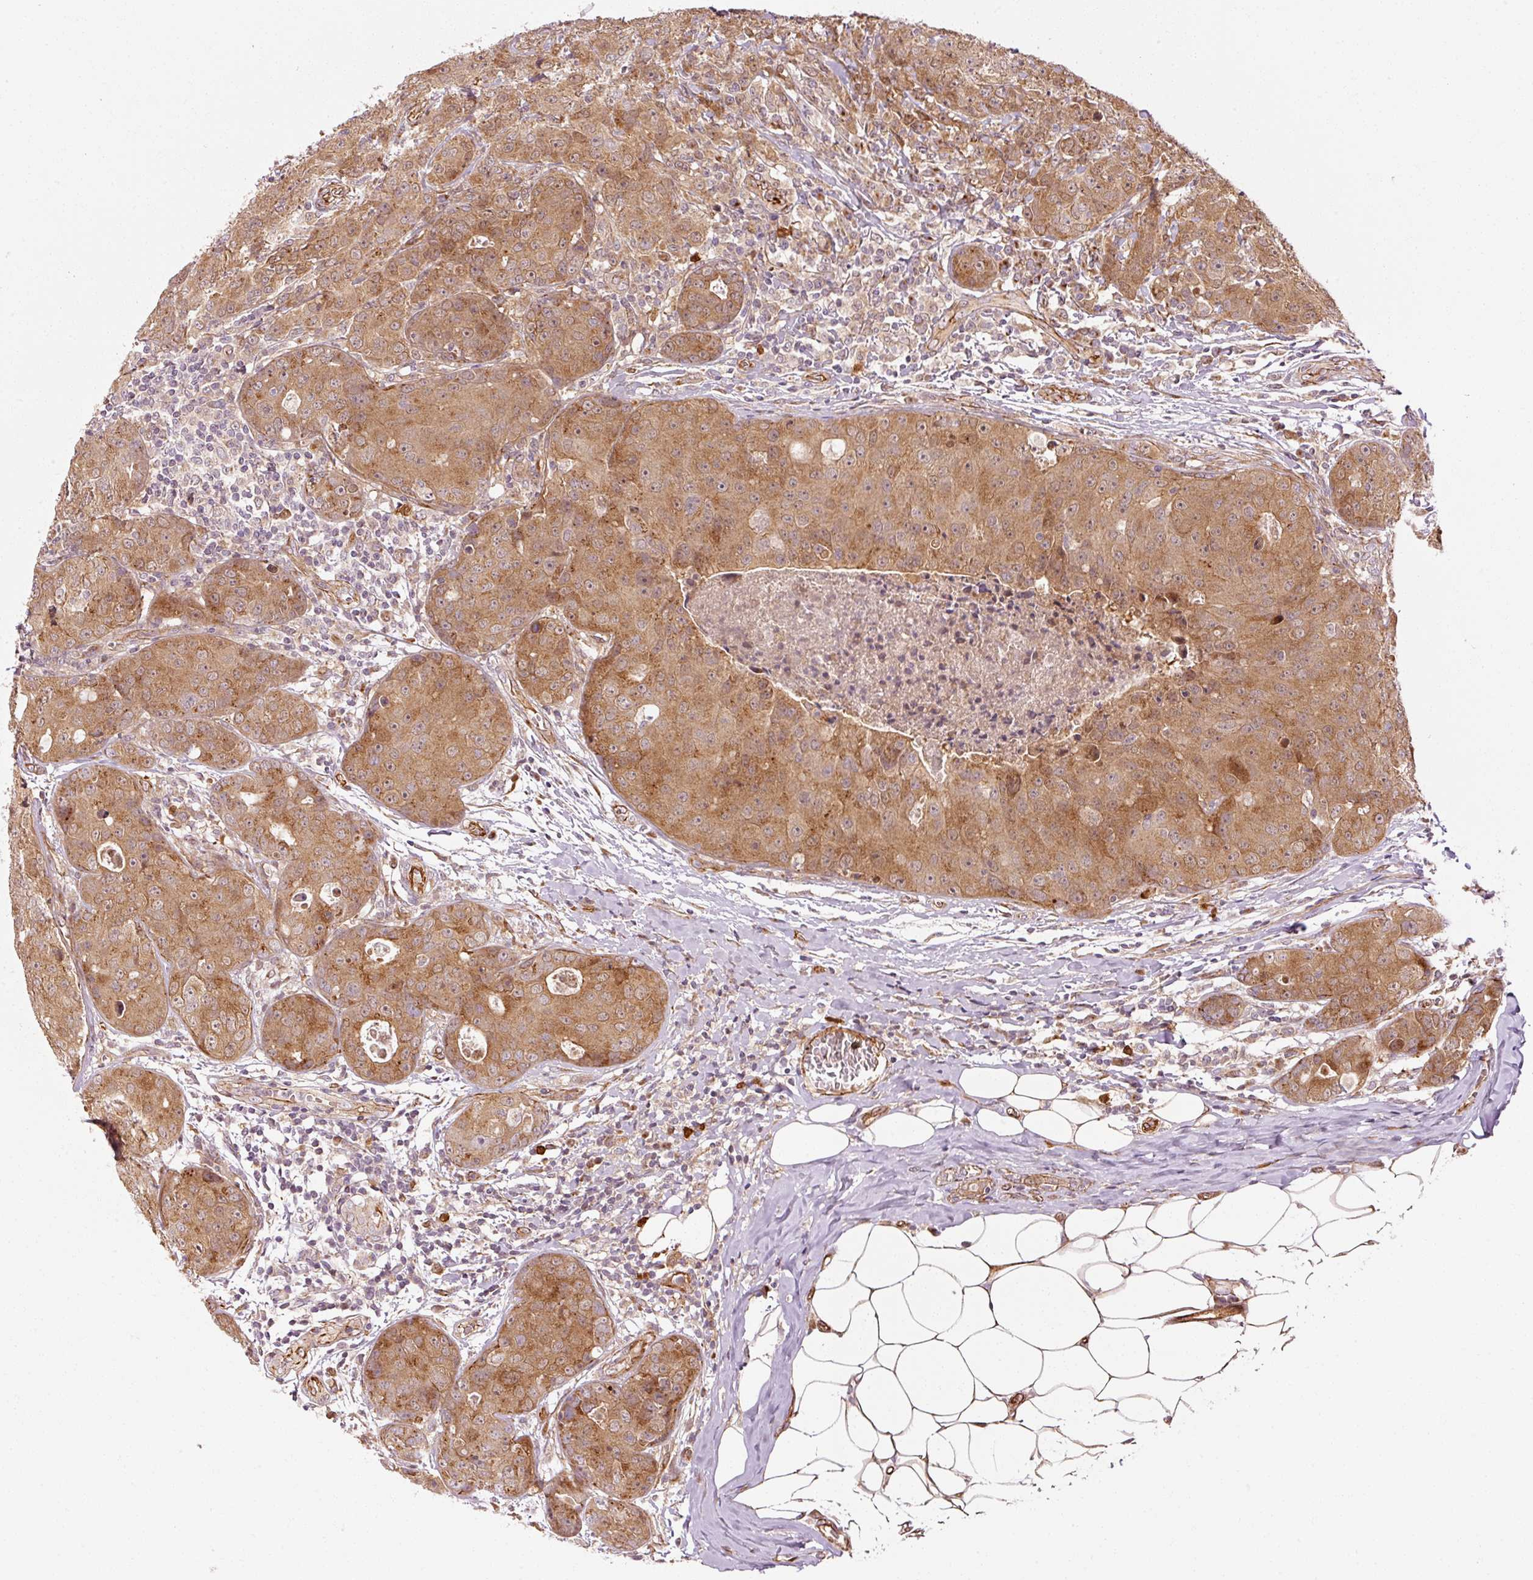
{"staining": {"intensity": "moderate", "quantity": ">75%", "location": "cytoplasmic/membranous,nuclear"}, "tissue": "breast cancer", "cell_type": "Tumor cells", "image_type": "cancer", "snomed": [{"axis": "morphology", "description": "Duct carcinoma"}, {"axis": "topography", "description": "Breast"}], "caption": "This is an image of immunohistochemistry (IHC) staining of breast infiltrating ductal carcinoma, which shows moderate expression in the cytoplasmic/membranous and nuclear of tumor cells.", "gene": "PPP1R14B", "patient": {"sex": "female", "age": 43}}